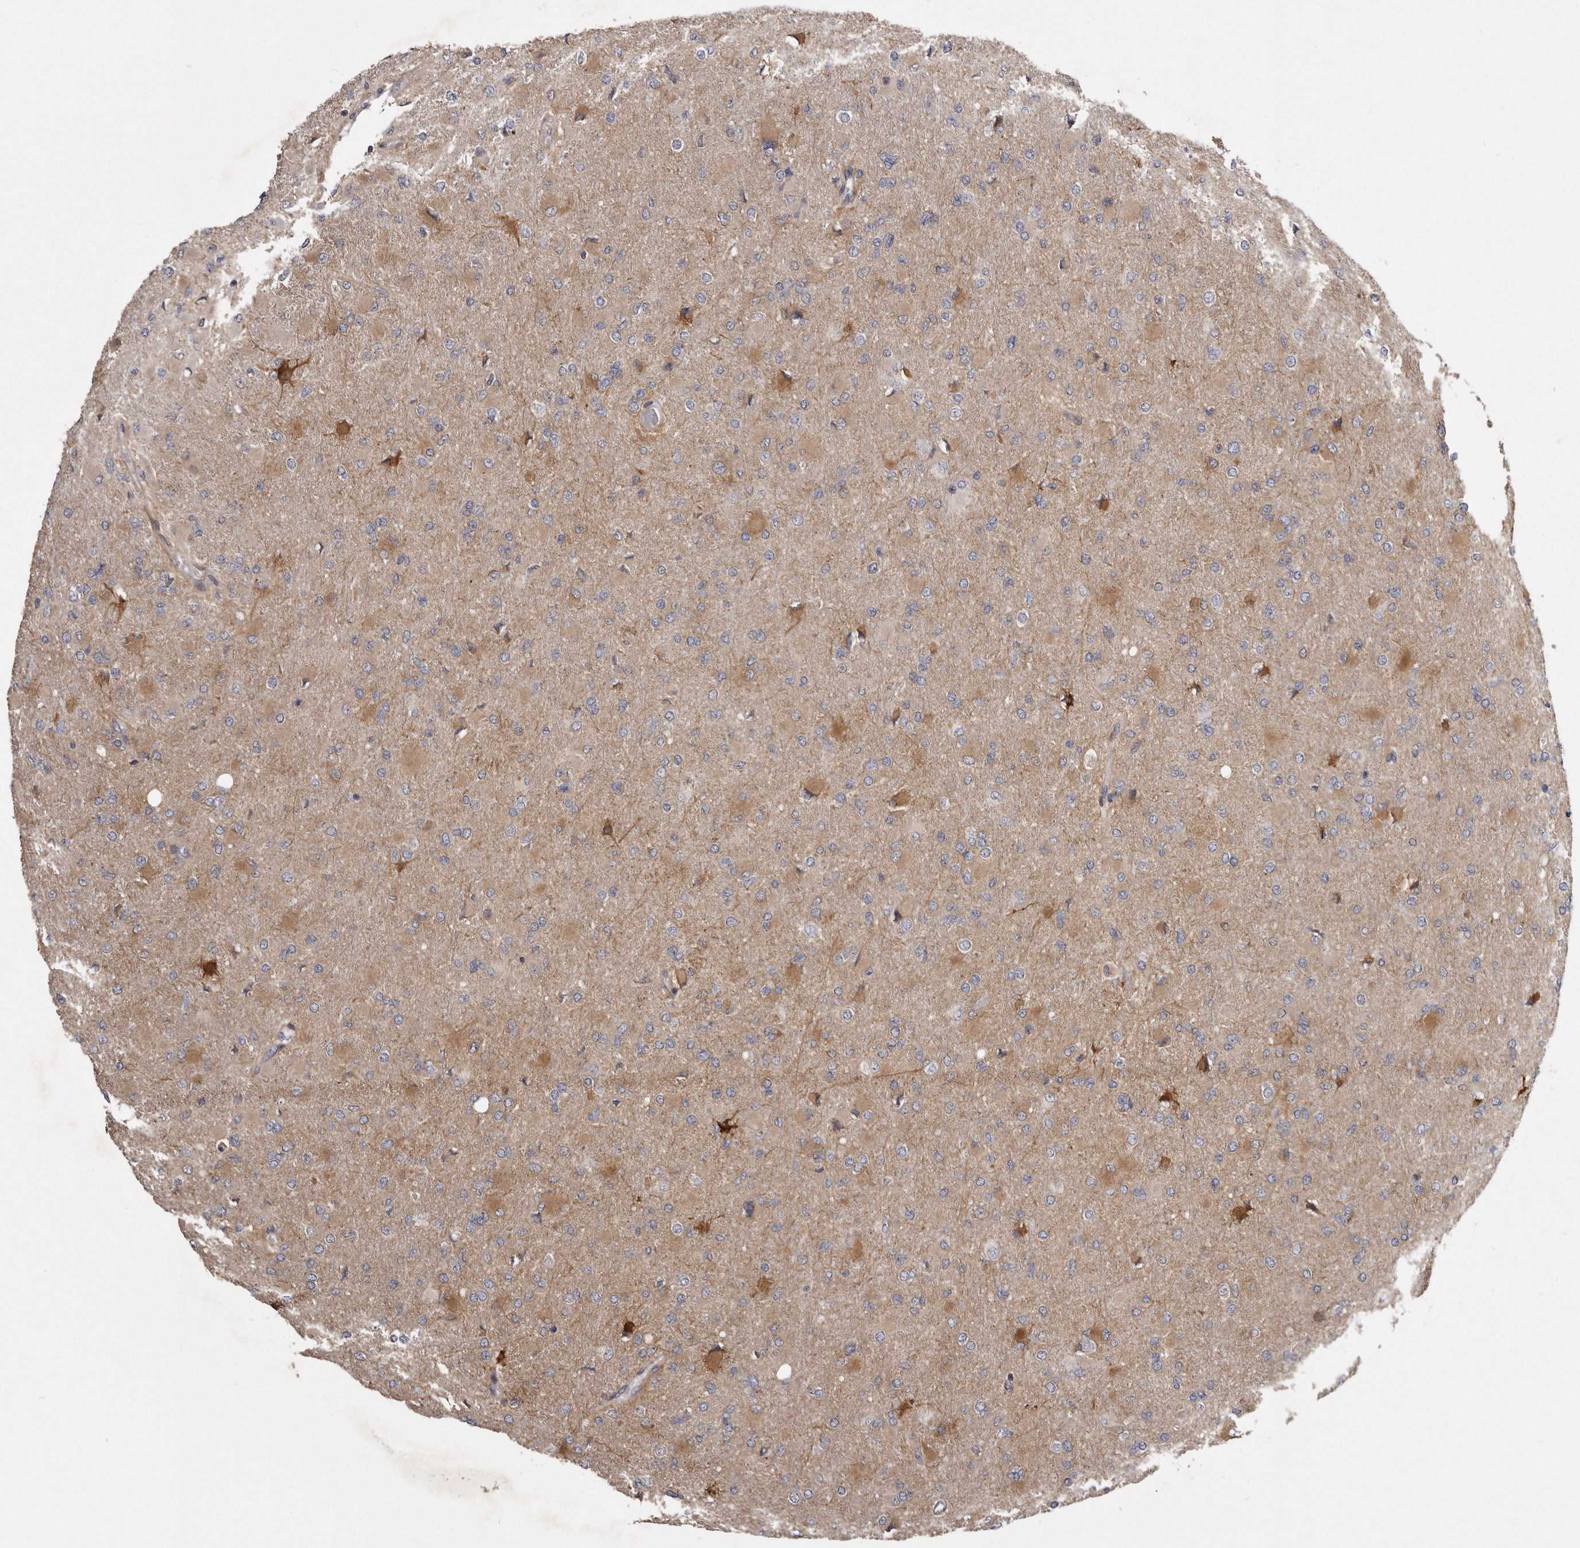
{"staining": {"intensity": "weak", "quantity": "25%-75%", "location": "cytoplasmic/membranous"}, "tissue": "glioma", "cell_type": "Tumor cells", "image_type": "cancer", "snomed": [{"axis": "morphology", "description": "Glioma, malignant, High grade"}, {"axis": "topography", "description": "Cerebral cortex"}], "caption": "IHC staining of glioma, which reveals low levels of weak cytoplasmic/membranous positivity in approximately 25%-75% of tumor cells indicating weak cytoplasmic/membranous protein staining. The staining was performed using DAB (3,3'-diaminobenzidine) (brown) for protein detection and nuclei were counterstained in hematoxylin (blue).", "gene": "ARMCX1", "patient": {"sex": "female", "age": 36}}